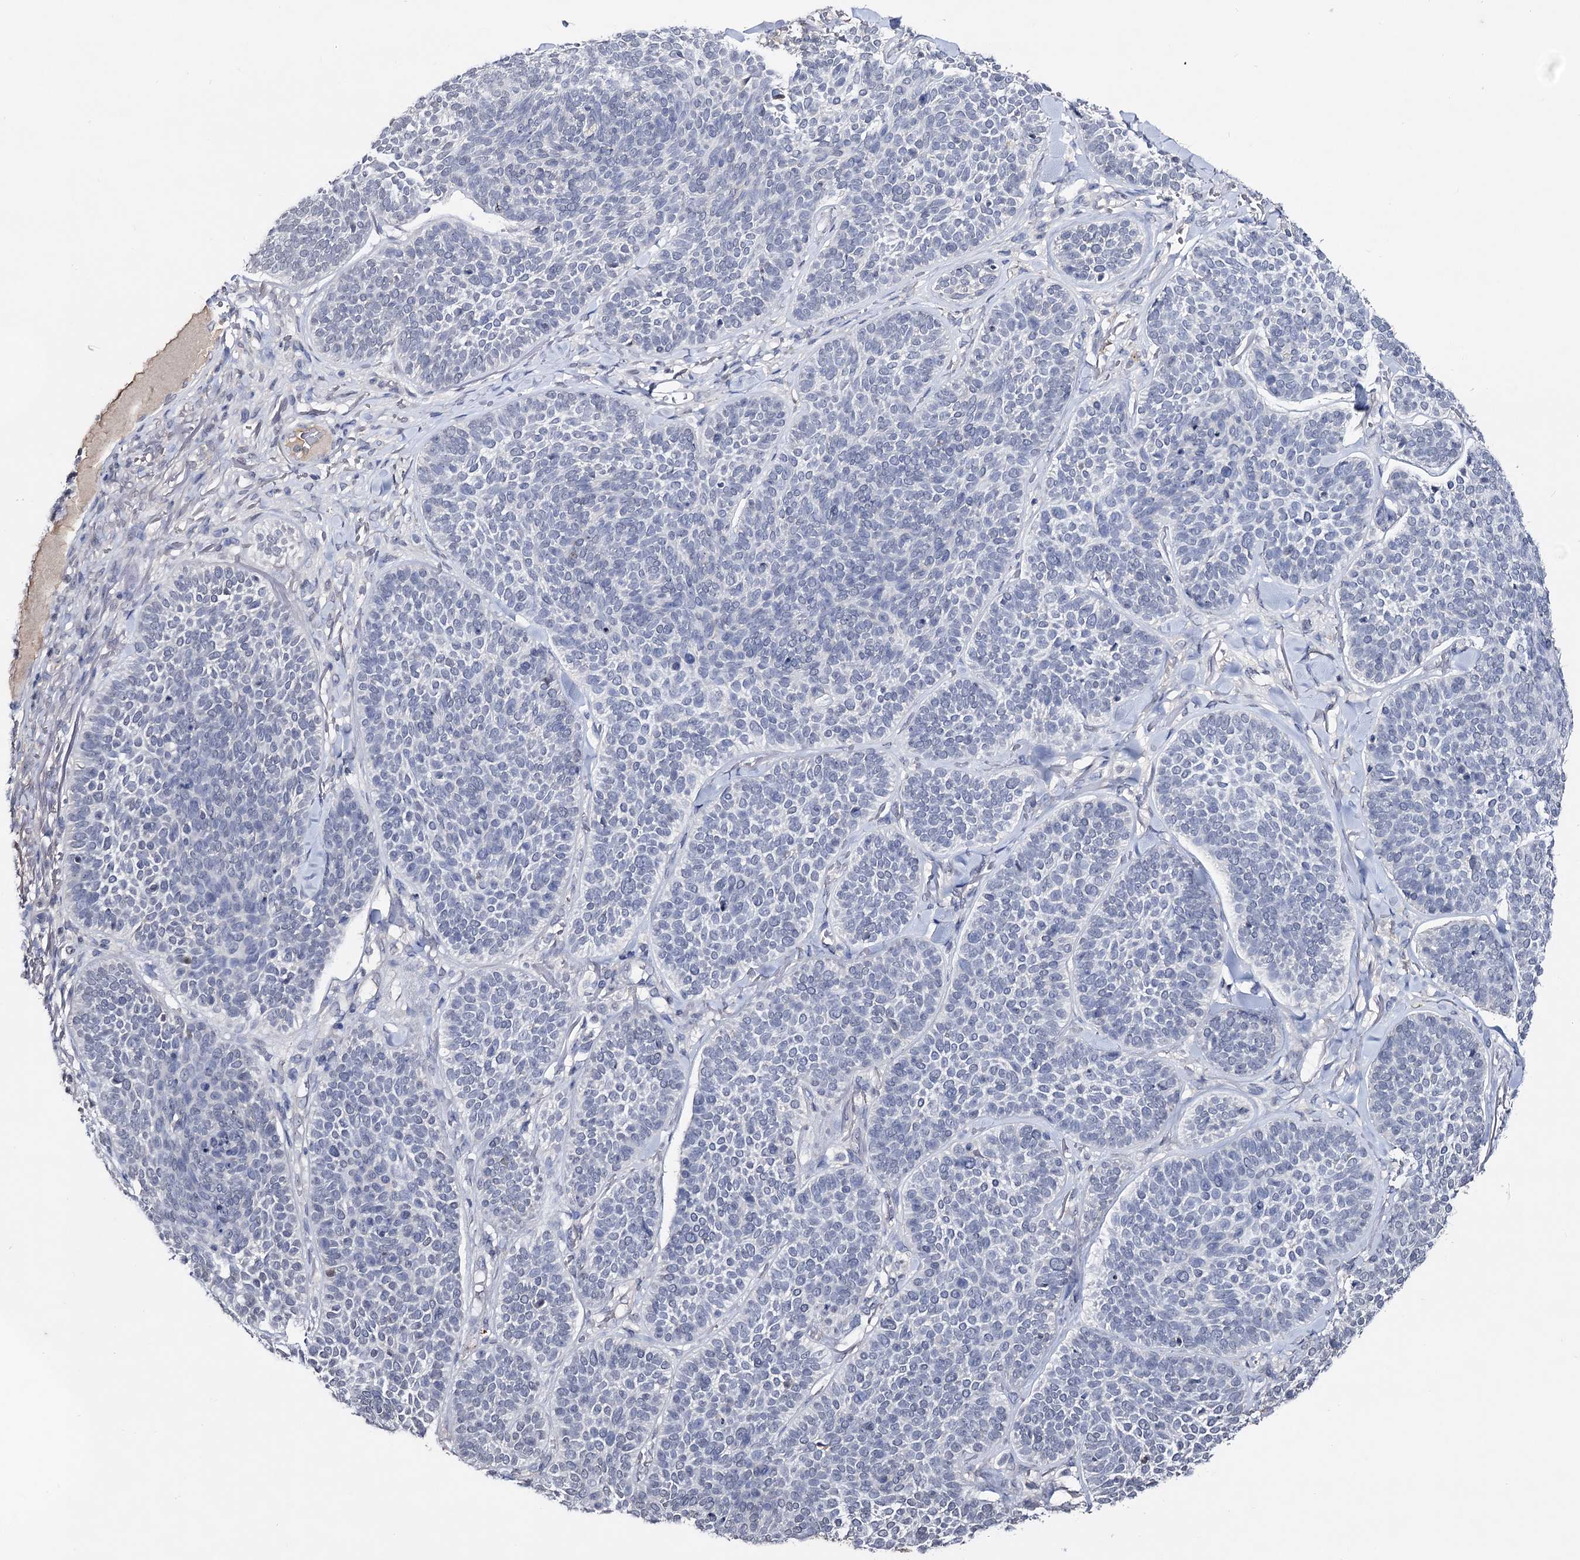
{"staining": {"intensity": "negative", "quantity": "none", "location": "none"}, "tissue": "skin cancer", "cell_type": "Tumor cells", "image_type": "cancer", "snomed": [{"axis": "morphology", "description": "Basal cell carcinoma"}, {"axis": "topography", "description": "Skin"}], "caption": "Immunohistochemical staining of skin cancer (basal cell carcinoma) exhibits no significant positivity in tumor cells.", "gene": "PLIN1", "patient": {"sex": "male", "age": 85}}